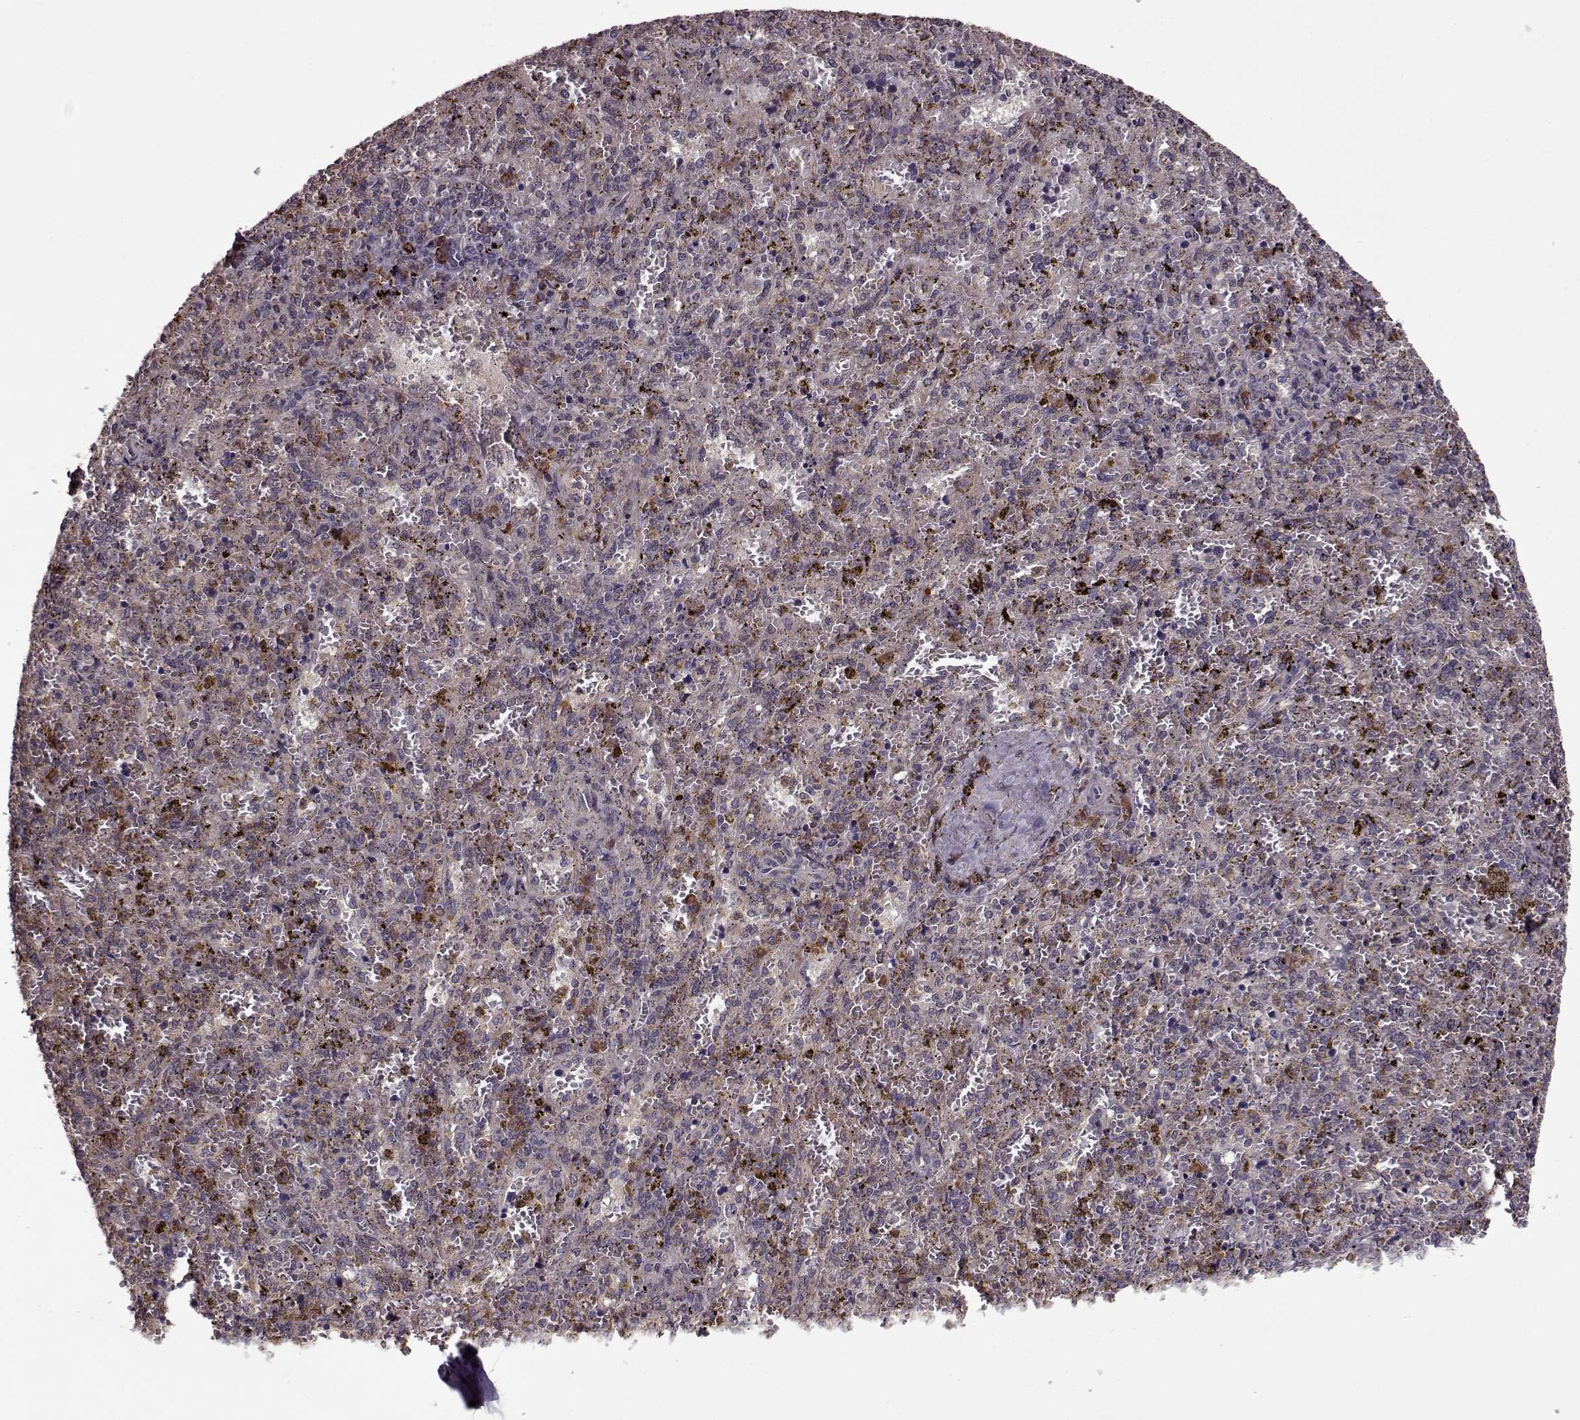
{"staining": {"intensity": "strong", "quantity": "<25%", "location": "cytoplasmic/membranous"}, "tissue": "spleen", "cell_type": "Cells in red pulp", "image_type": "normal", "snomed": [{"axis": "morphology", "description": "Normal tissue, NOS"}, {"axis": "topography", "description": "Spleen"}], "caption": "The immunohistochemical stain highlights strong cytoplasmic/membranous positivity in cells in red pulp of unremarkable spleen. (DAB (3,3'-diaminobenzidine) = brown stain, brightfield microscopy at high magnification).", "gene": "IMMP1L", "patient": {"sex": "female", "age": 50}}